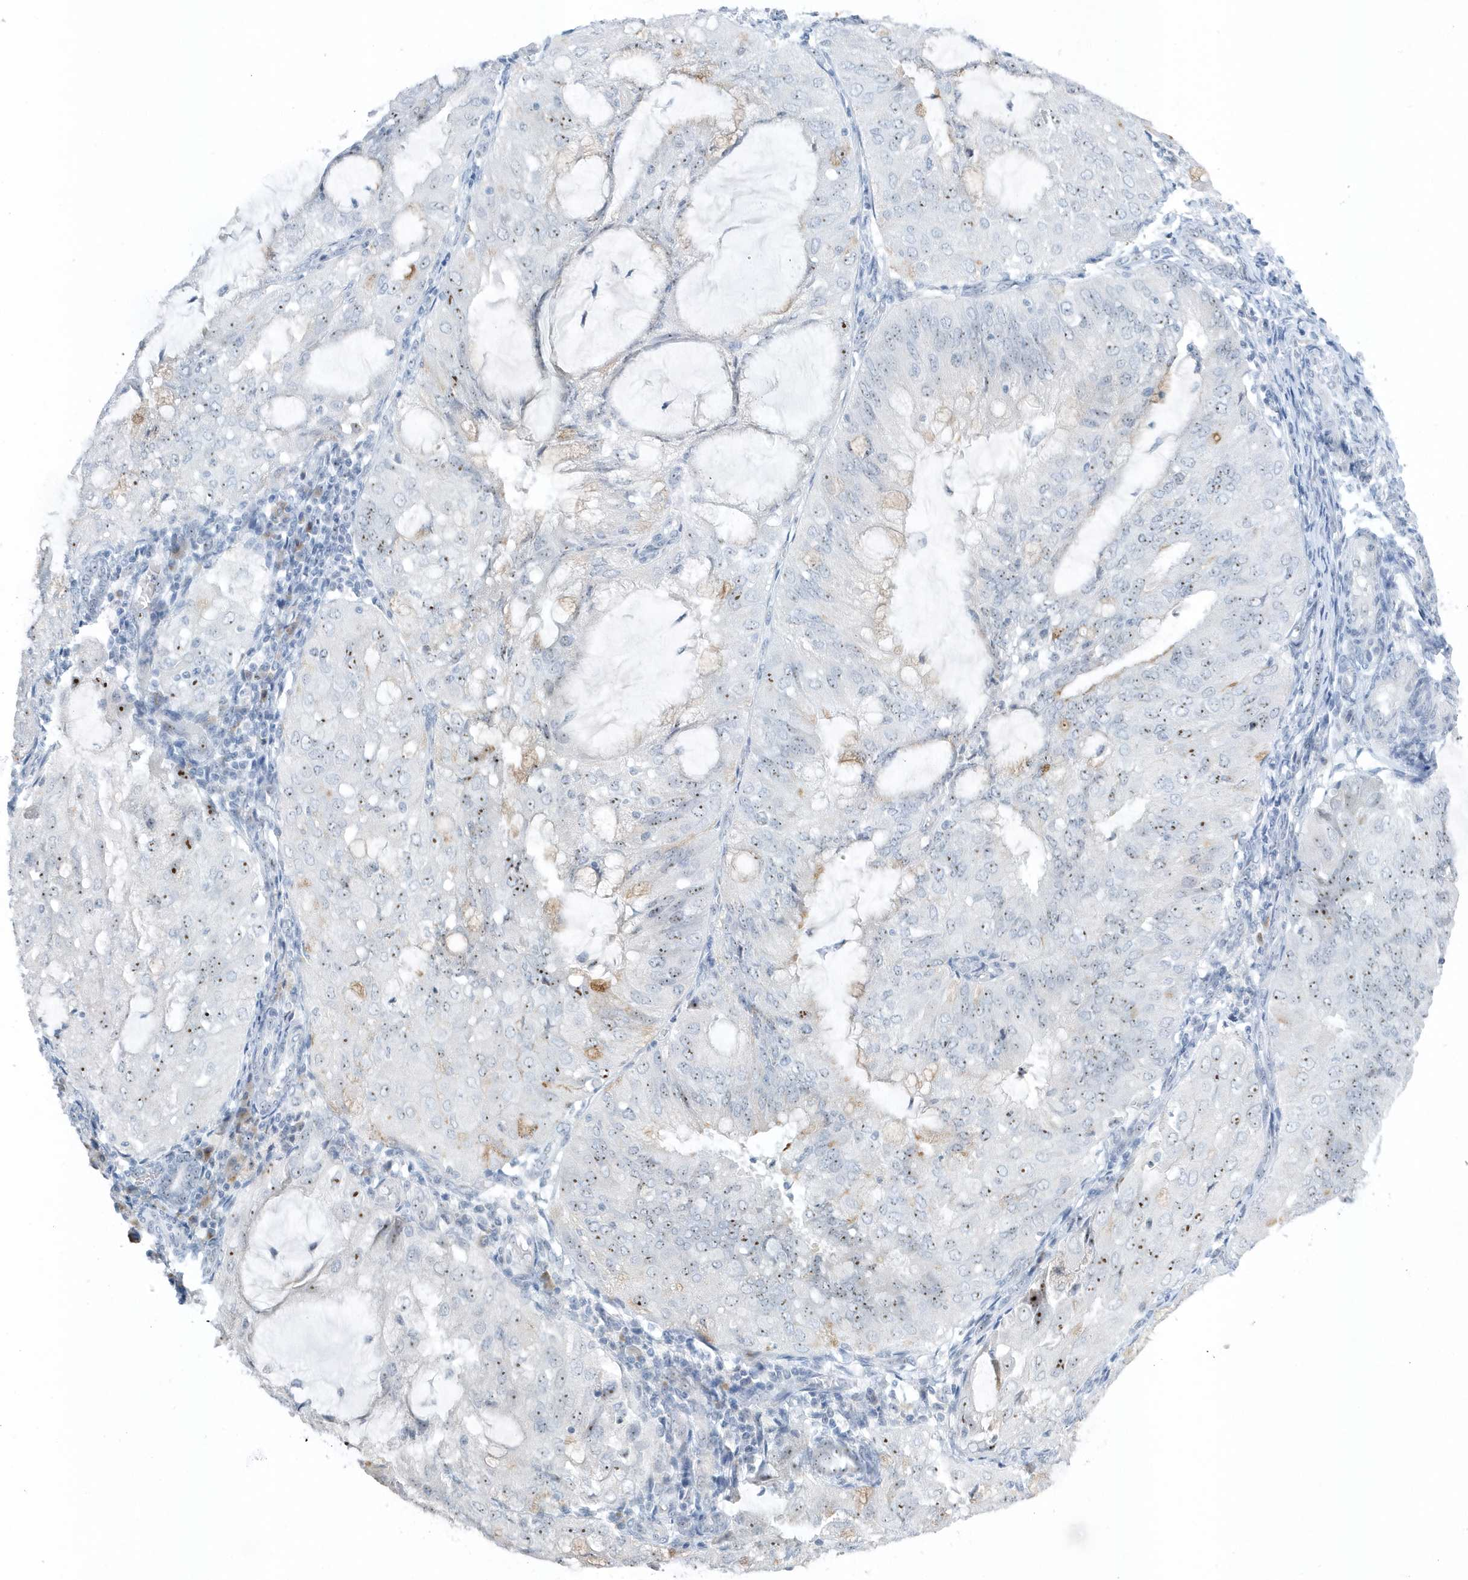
{"staining": {"intensity": "moderate", "quantity": "<25%", "location": "nuclear"}, "tissue": "endometrial cancer", "cell_type": "Tumor cells", "image_type": "cancer", "snomed": [{"axis": "morphology", "description": "Adenocarcinoma, NOS"}, {"axis": "topography", "description": "Endometrium"}], "caption": "Immunohistochemistry staining of endometrial adenocarcinoma, which displays low levels of moderate nuclear expression in about <25% of tumor cells indicating moderate nuclear protein positivity. The staining was performed using DAB (3,3'-diaminobenzidine) (brown) for protein detection and nuclei were counterstained in hematoxylin (blue).", "gene": "RPF2", "patient": {"sex": "female", "age": 81}}